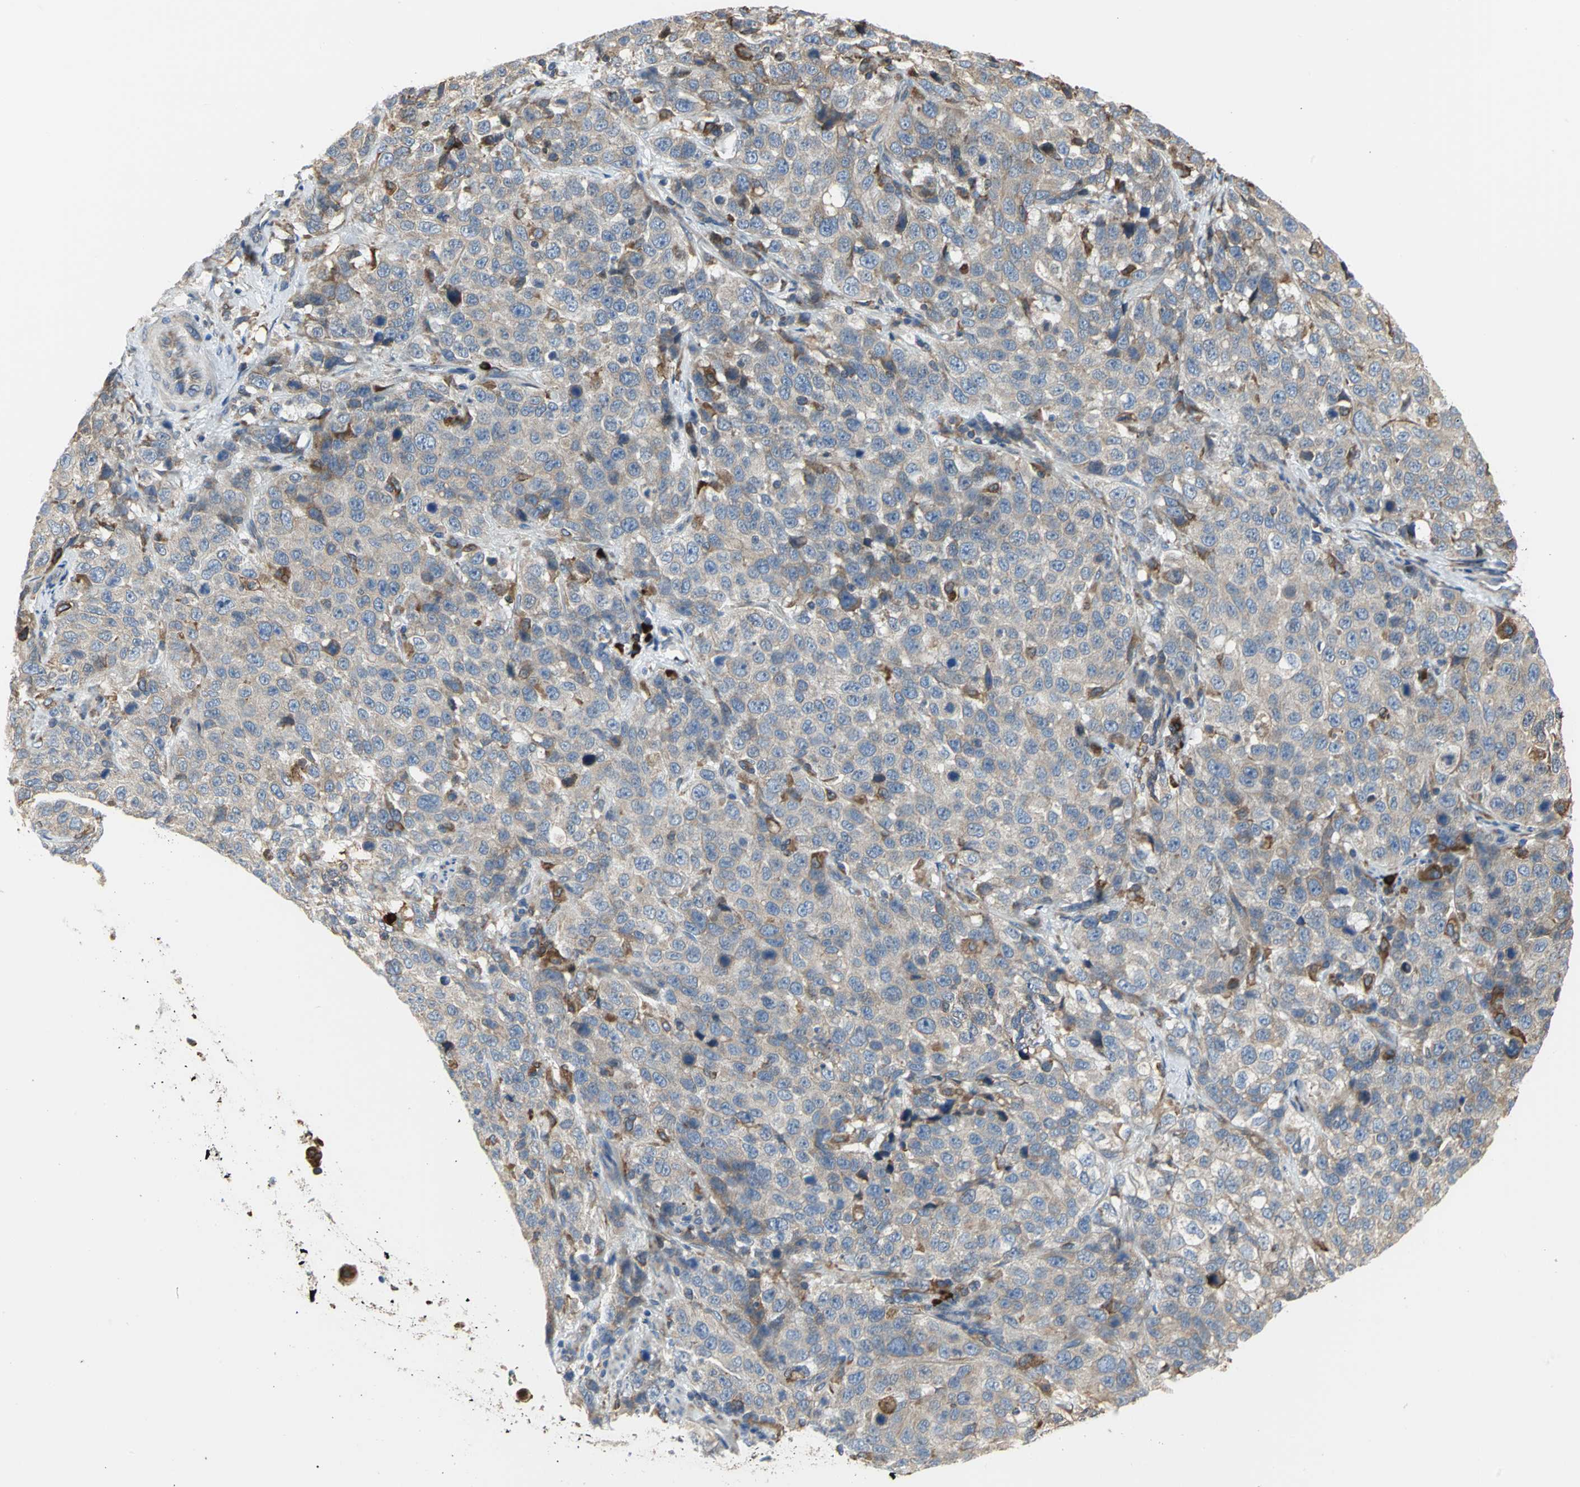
{"staining": {"intensity": "weak", "quantity": ">75%", "location": "cytoplasmic/membranous"}, "tissue": "stomach cancer", "cell_type": "Tumor cells", "image_type": "cancer", "snomed": [{"axis": "morphology", "description": "Normal tissue, NOS"}, {"axis": "morphology", "description": "Adenocarcinoma, NOS"}, {"axis": "topography", "description": "Stomach"}], "caption": "Immunohistochemistry histopathology image of neoplastic tissue: stomach cancer stained using IHC exhibits low levels of weak protein expression localized specifically in the cytoplasmic/membranous of tumor cells, appearing as a cytoplasmic/membranous brown color.", "gene": "SDF2L1", "patient": {"sex": "male", "age": 48}}